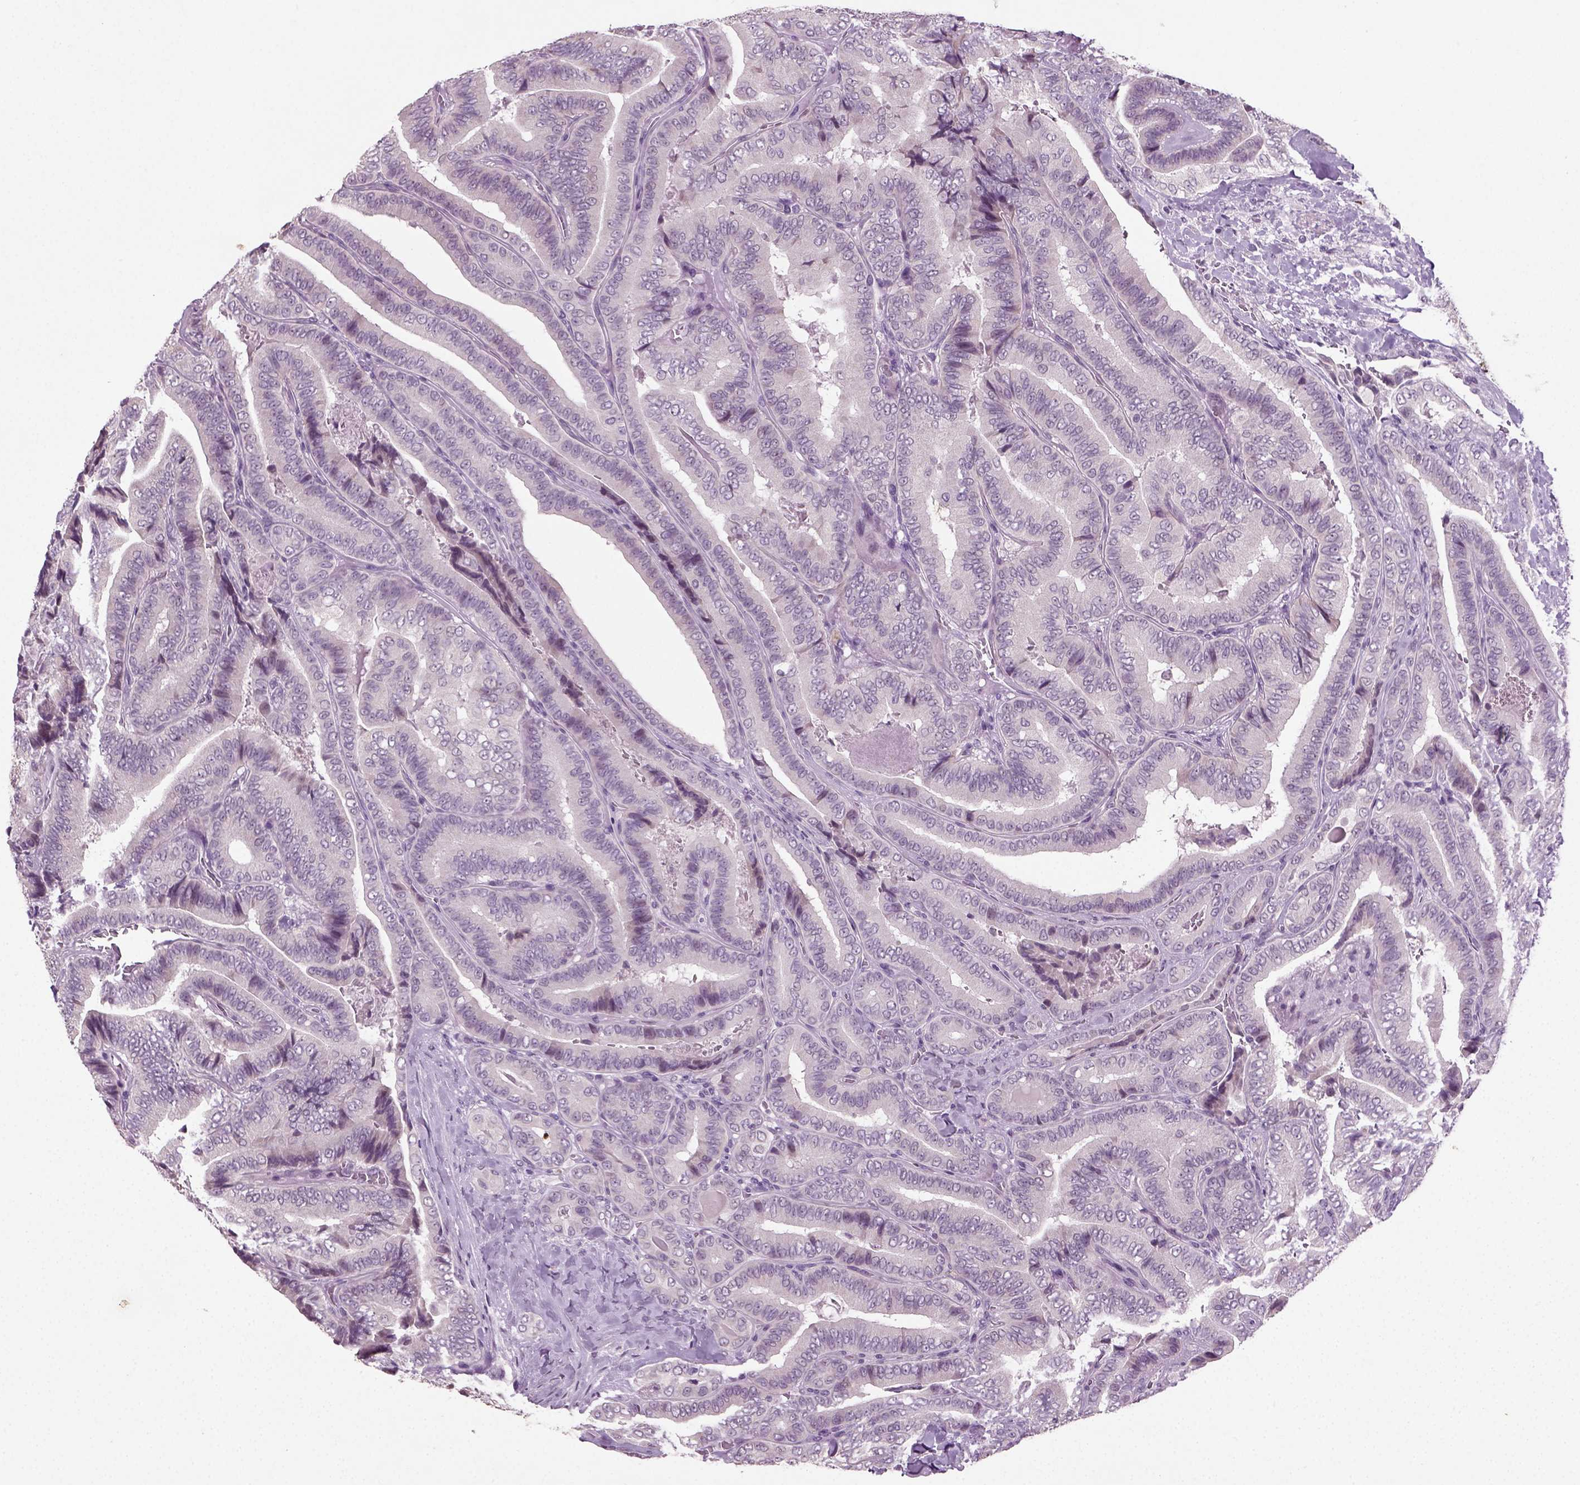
{"staining": {"intensity": "negative", "quantity": "none", "location": "none"}, "tissue": "thyroid cancer", "cell_type": "Tumor cells", "image_type": "cancer", "snomed": [{"axis": "morphology", "description": "Papillary adenocarcinoma, NOS"}, {"axis": "topography", "description": "Thyroid gland"}], "caption": "Tumor cells show no significant staining in thyroid papillary adenocarcinoma.", "gene": "SYNGAP1", "patient": {"sex": "male", "age": 61}}